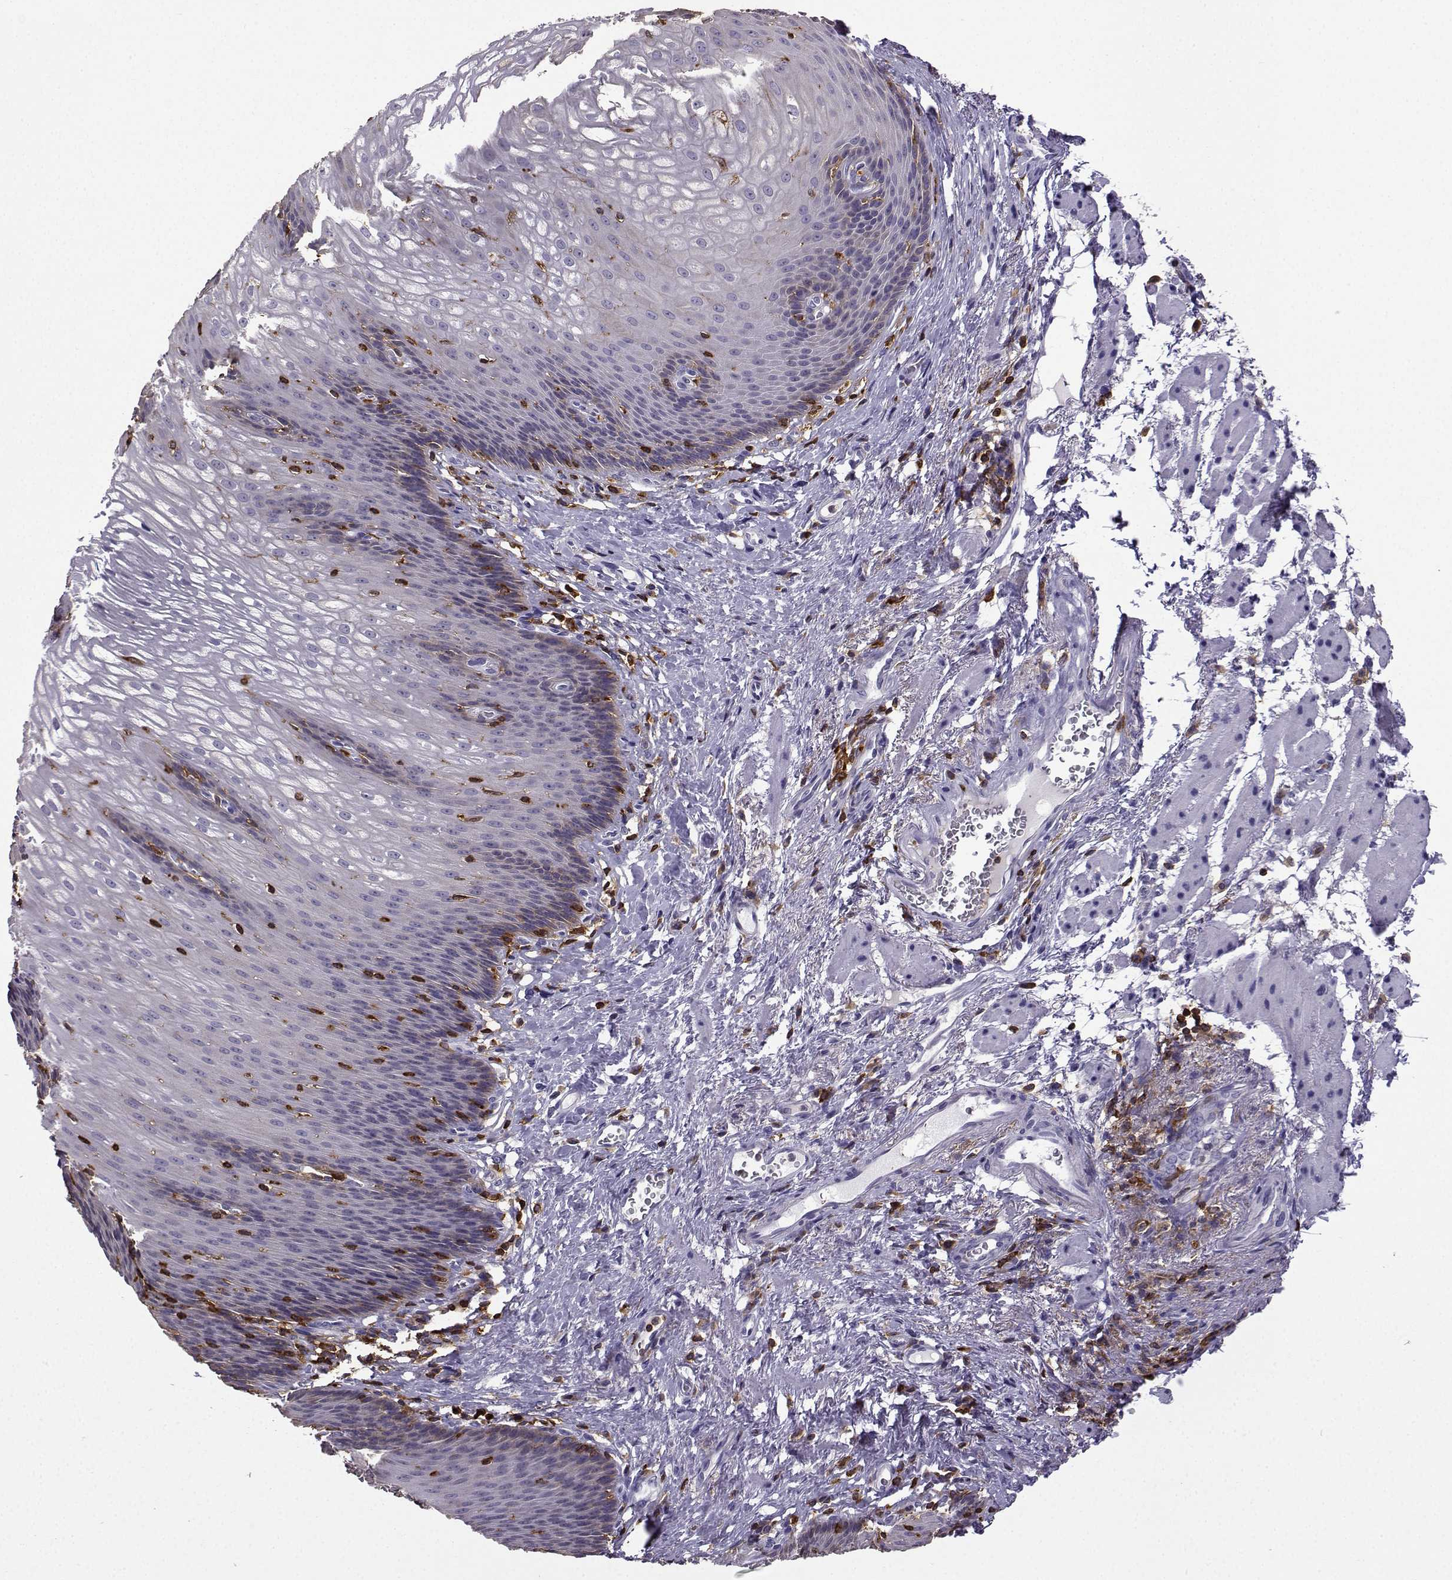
{"staining": {"intensity": "negative", "quantity": "none", "location": "none"}, "tissue": "esophagus", "cell_type": "Squamous epithelial cells", "image_type": "normal", "snomed": [{"axis": "morphology", "description": "Normal tissue, NOS"}, {"axis": "topography", "description": "Esophagus"}], "caption": "Immunohistochemical staining of benign esophagus demonstrates no significant expression in squamous epithelial cells. Brightfield microscopy of immunohistochemistry stained with DAB (3,3'-diaminobenzidine) (brown) and hematoxylin (blue), captured at high magnification.", "gene": "DOCK10", "patient": {"sex": "male", "age": 76}}